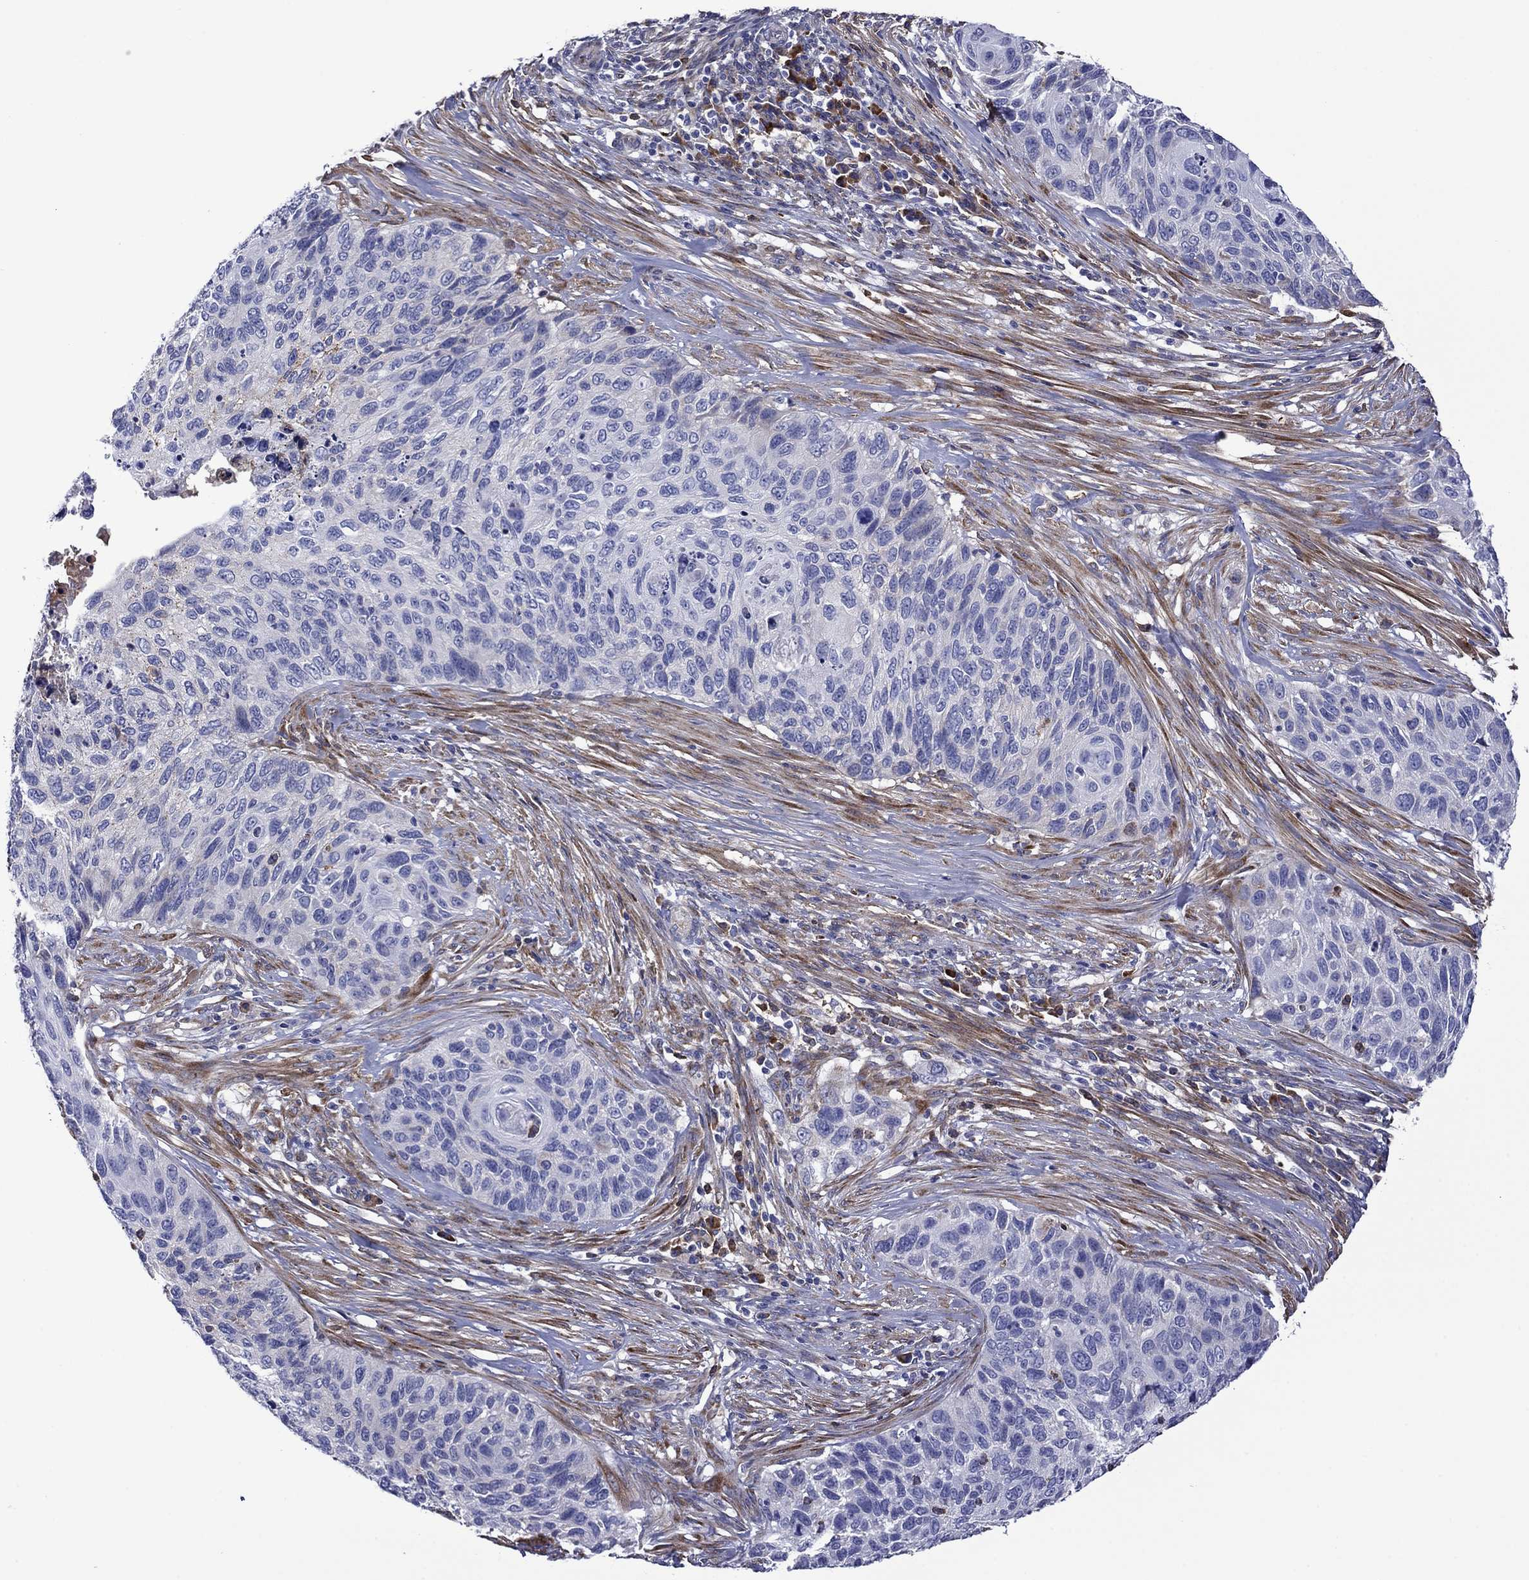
{"staining": {"intensity": "negative", "quantity": "none", "location": "none"}, "tissue": "cervical cancer", "cell_type": "Tumor cells", "image_type": "cancer", "snomed": [{"axis": "morphology", "description": "Squamous cell carcinoma, NOS"}, {"axis": "topography", "description": "Cervix"}], "caption": "Immunohistochemistry of cervical cancer demonstrates no expression in tumor cells. (Brightfield microscopy of DAB immunohistochemistry (IHC) at high magnification).", "gene": "HSPG2", "patient": {"sex": "female", "age": 70}}